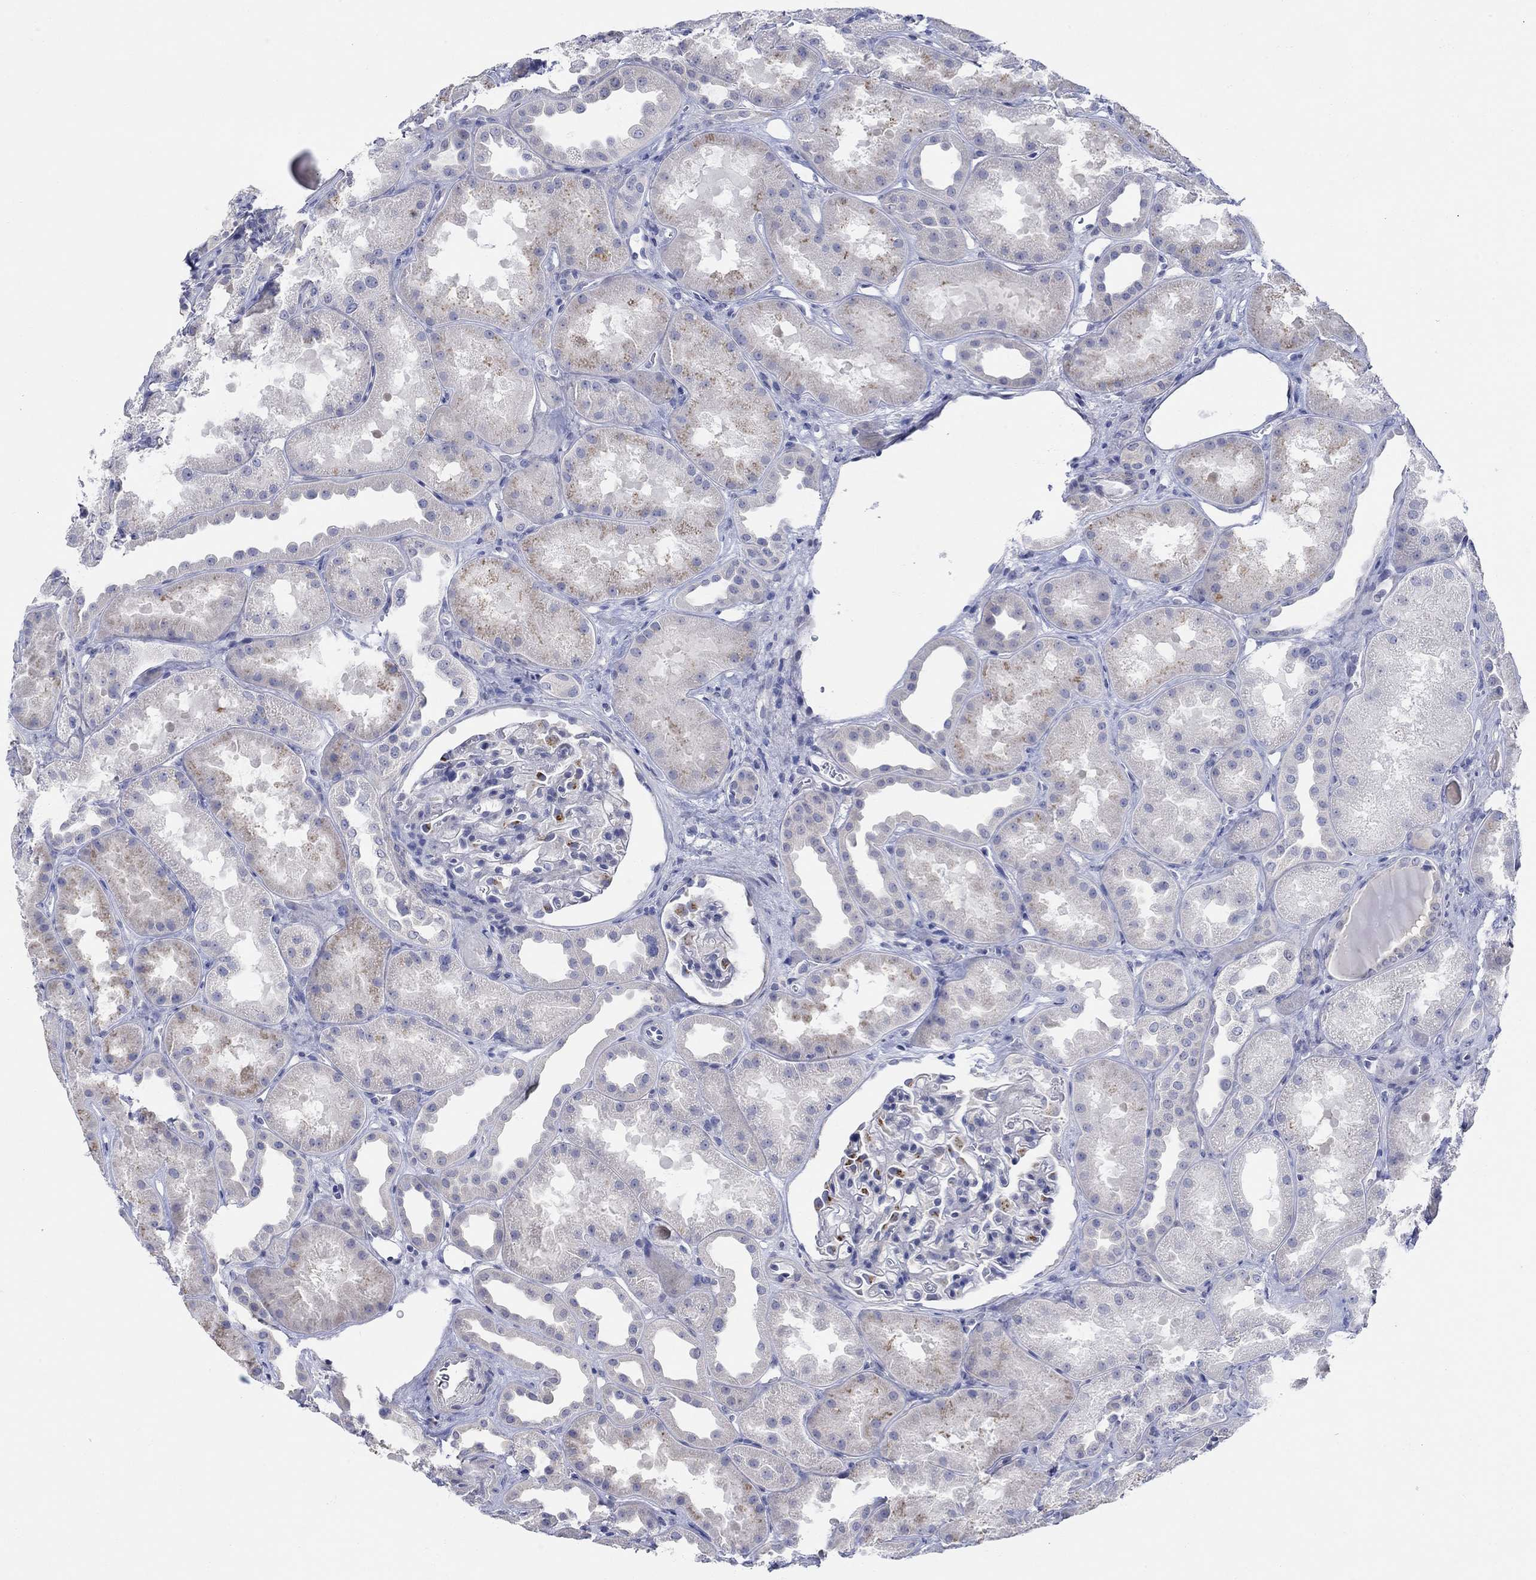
{"staining": {"intensity": "strong", "quantity": "<25%", "location": "cytoplasmic/membranous"}, "tissue": "kidney", "cell_type": "Cells in glomeruli", "image_type": "normal", "snomed": [{"axis": "morphology", "description": "Normal tissue, NOS"}, {"axis": "topography", "description": "Kidney"}], "caption": "Human kidney stained with a brown dye demonstrates strong cytoplasmic/membranous positive expression in about <25% of cells in glomeruli.", "gene": "KRT222", "patient": {"sex": "male", "age": 61}}